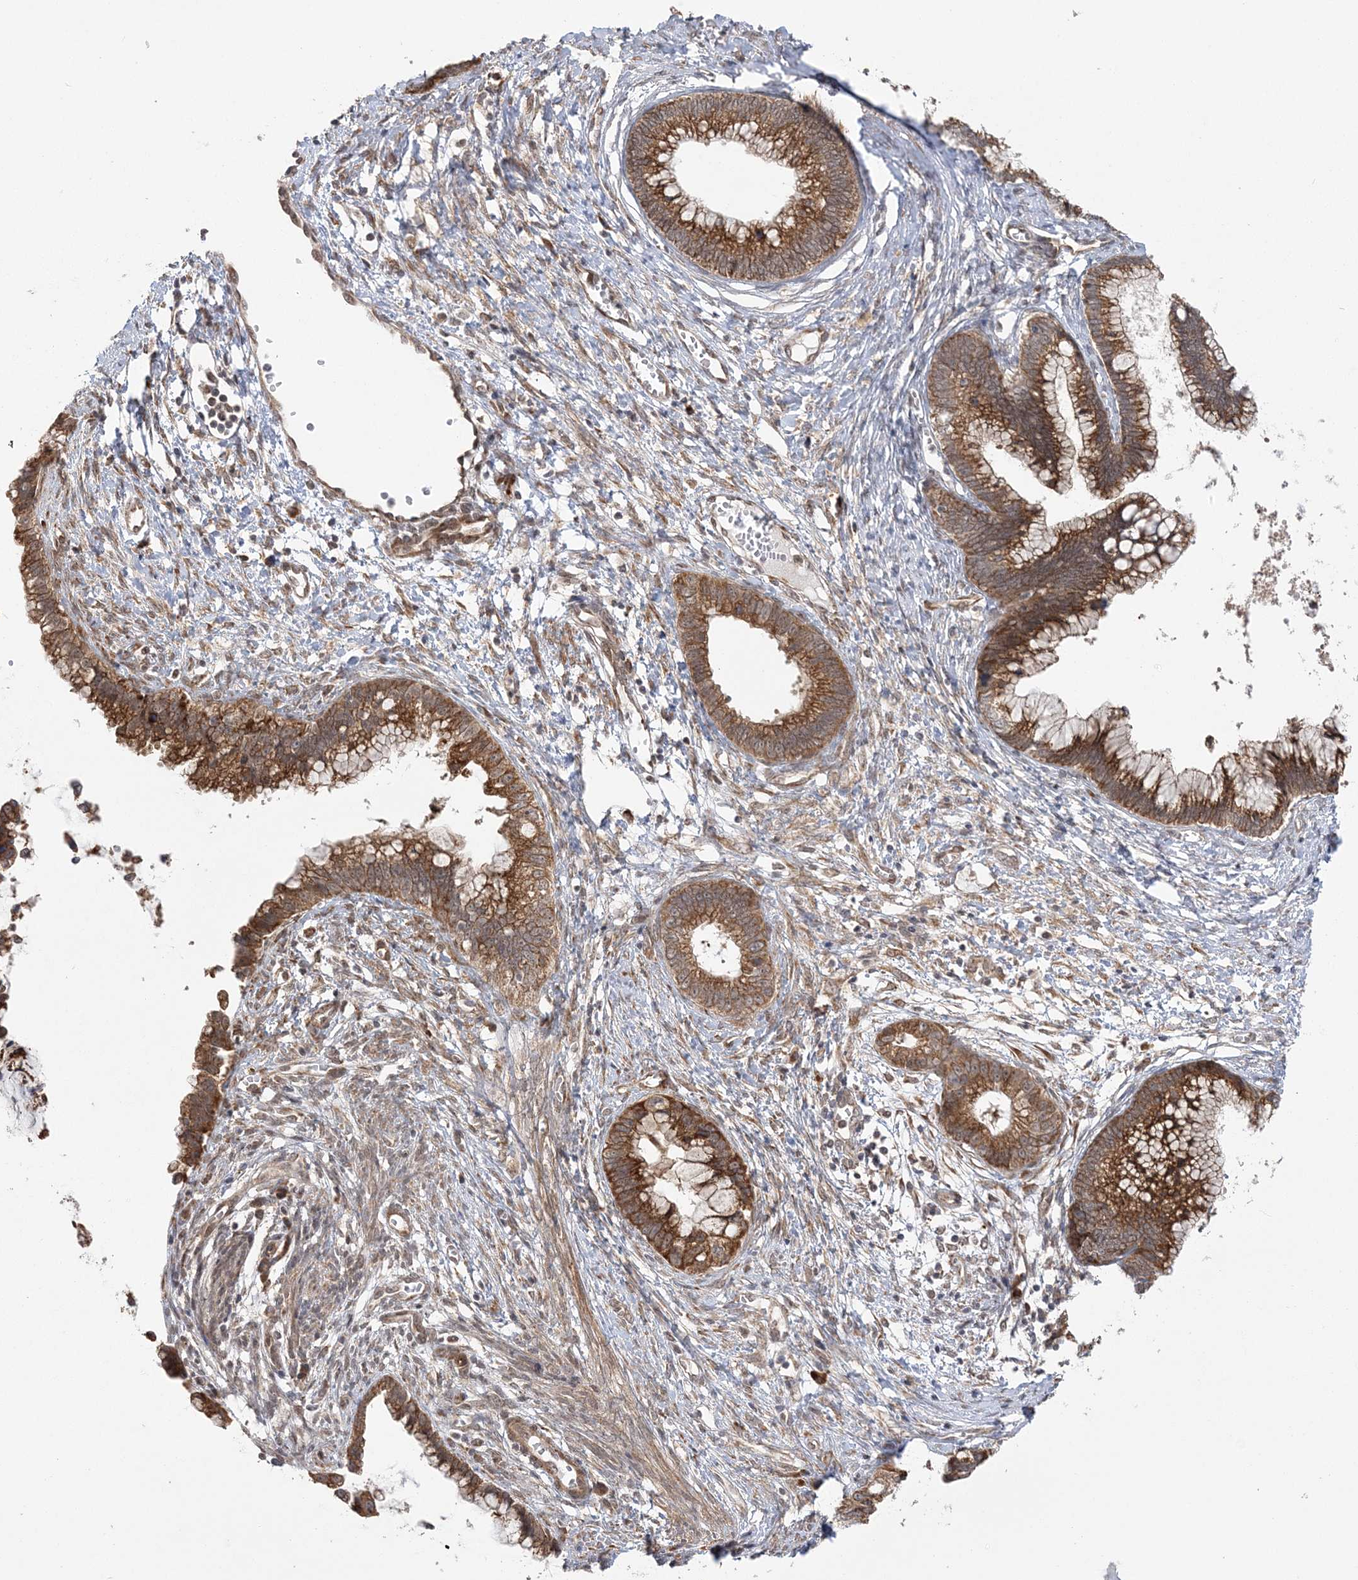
{"staining": {"intensity": "strong", "quantity": ">75%", "location": "cytoplasmic/membranous"}, "tissue": "cervical cancer", "cell_type": "Tumor cells", "image_type": "cancer", "snomed": [{"axis": "morphology", "description": "Adenocarcinoma, NOS"}, {"axis": "topography", "description": "Cervix"}], "caption": "Tumor cells demonstrate high levels of strong cytoplasmic/membranous positivity in about >75% of cells in human adenocarcinoma (cervical). The protein of interest is shown in brown color, while the nuclei are stained blue.", "gene": "MRPL47", "patient": {"sex": "female", "age": 44}}